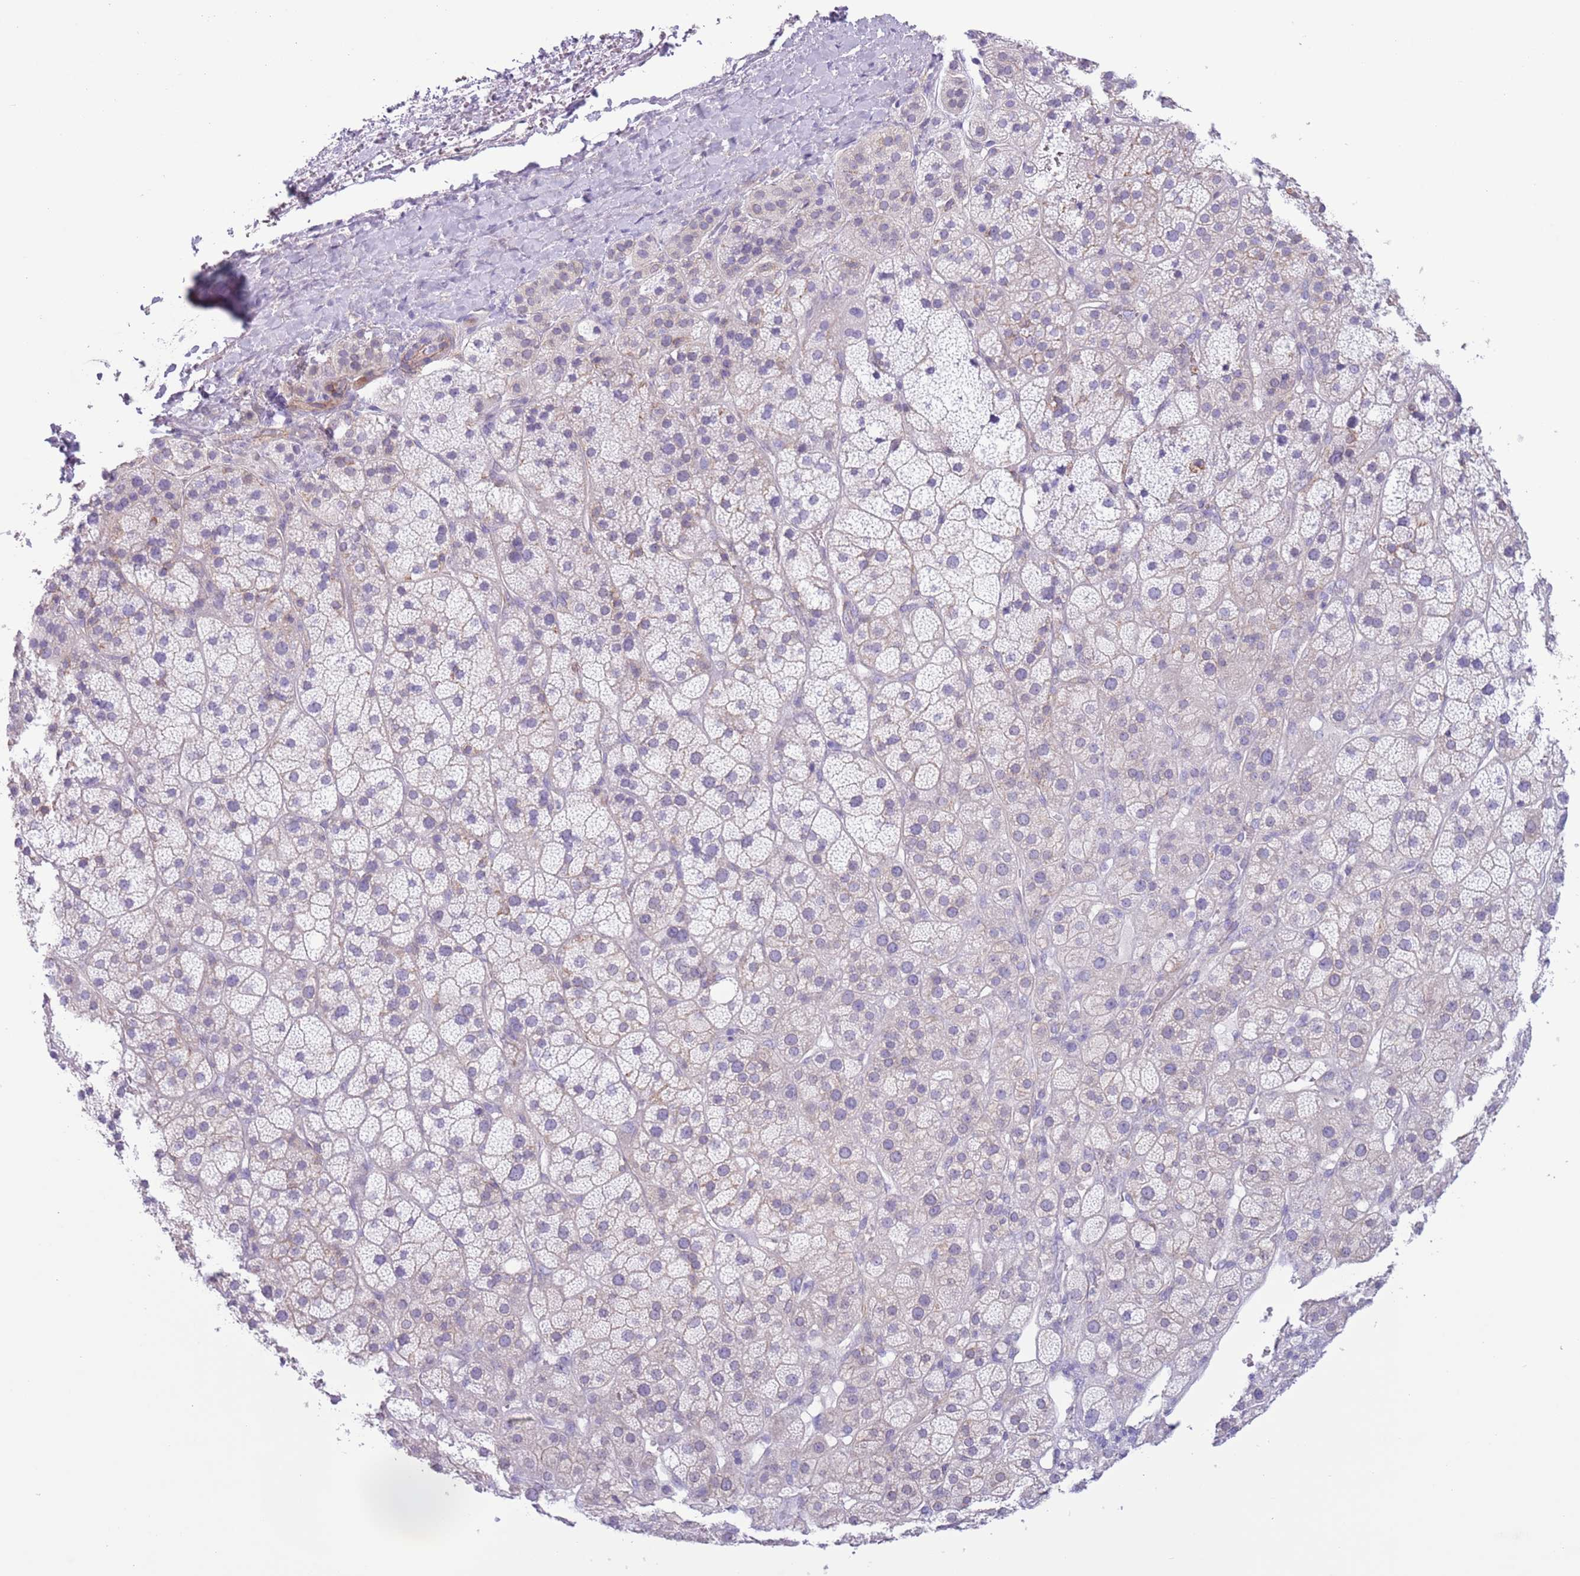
{"staining": {"intensity": "negative", "quantity": "none", "location": "none"}, "tissue": "adrenal gland", "cell_type": "Glandular cells", "image_type": "normal", "snomed": [{"axis": "morphology", "description": "Normal tissue, NOS"}, {"axis": "topography", "description": "Adrenal gland"}], "caption": "This is a image of immunohistochemistry (IHC) staining of benign adrenal gland, which shows no expression in glandular cells. (Stains: DAB immunohistochemistry (IHC) with hematoxylin counter stain, Microscopy: brightfield microscopy at high magnification).", "gene": "RBP3", "patient": {"sex": "female", "age": 70}}